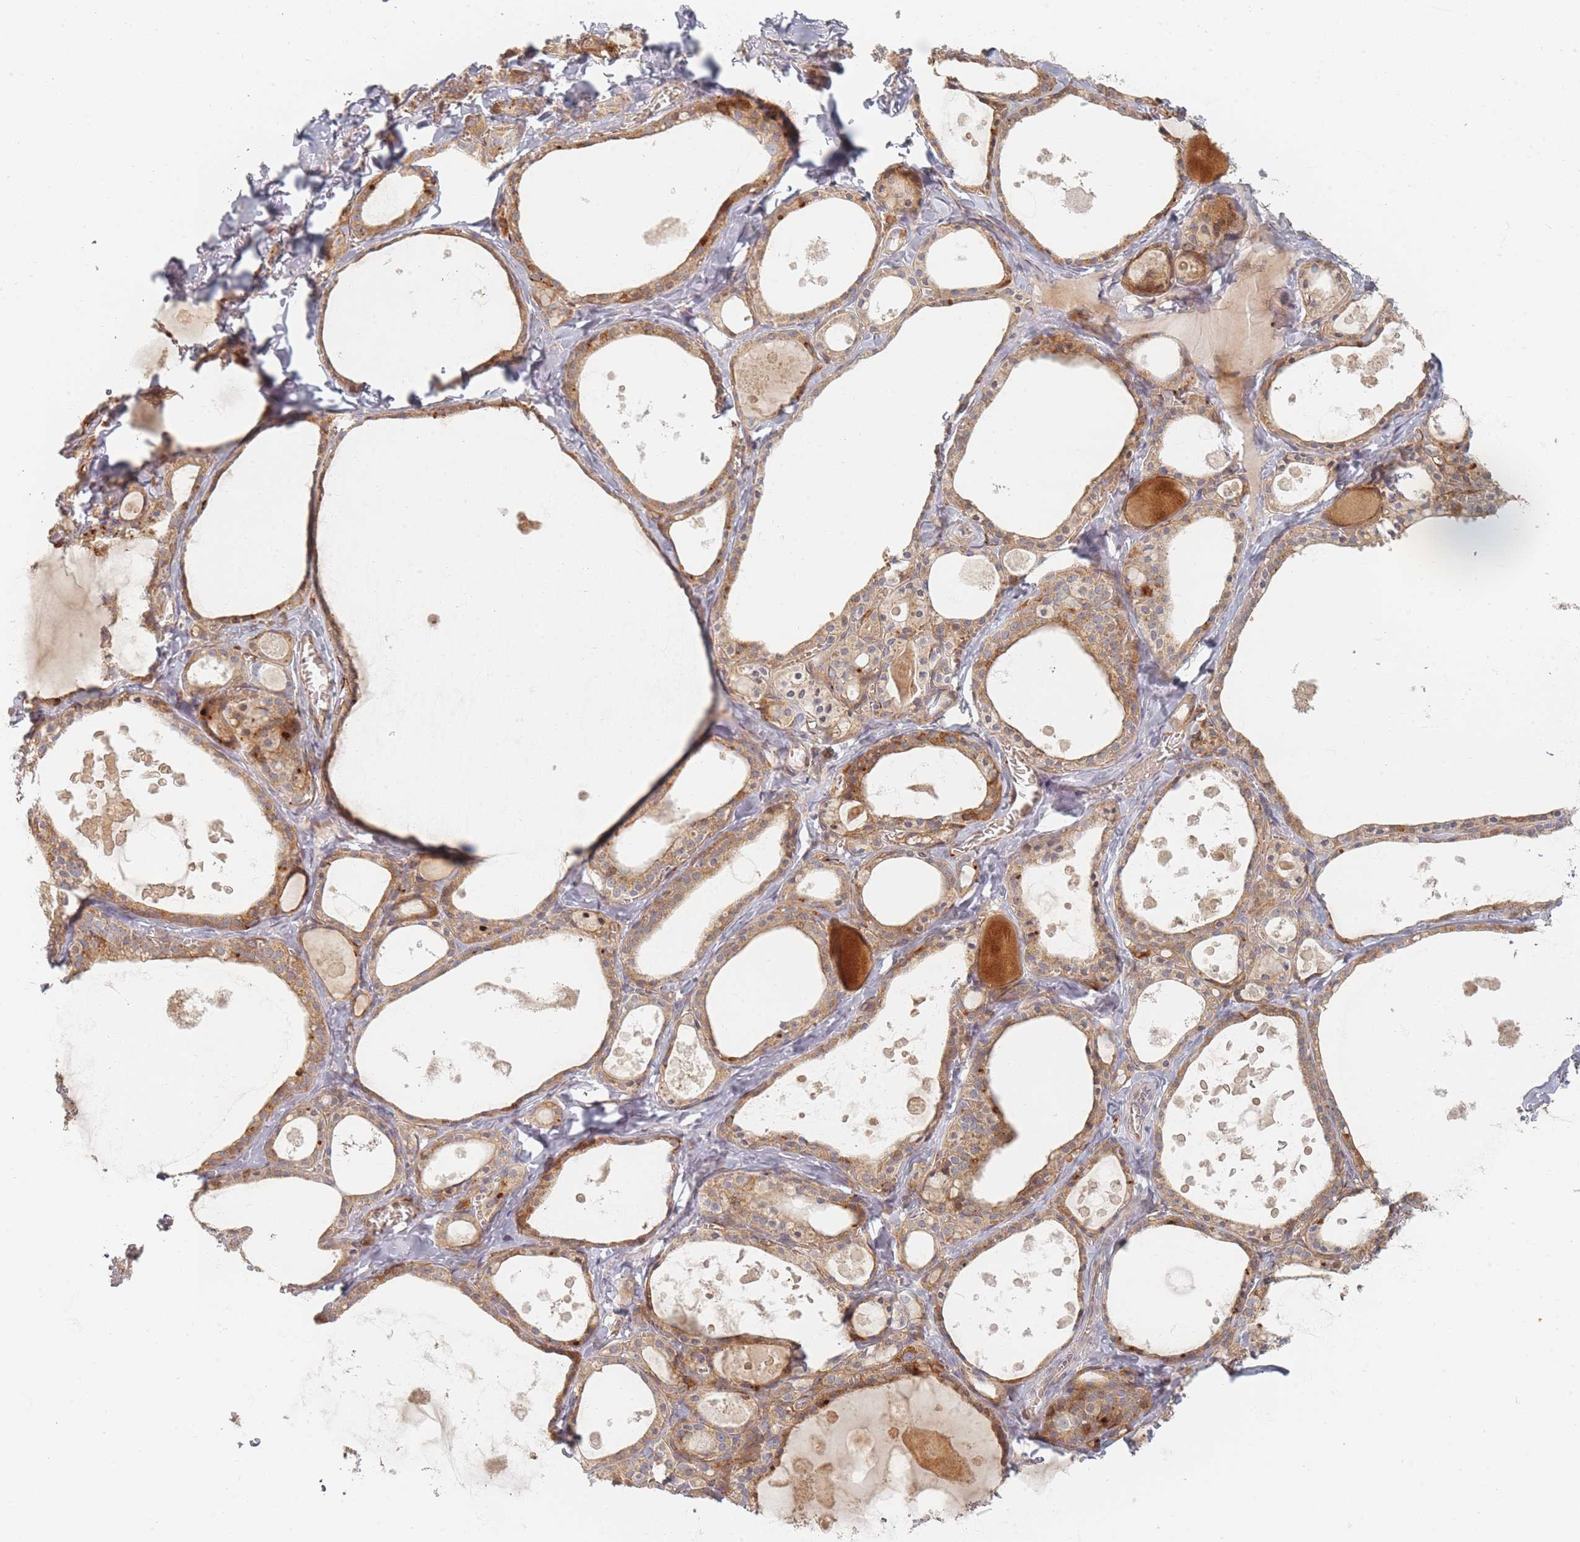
{"staining": {"intensity": "moderate", "quantity": ">75%", "location": "cytoplasmic/membranous"}, "tissue": "thyroid gland", "cell_type": "Glandular cells", "image_type": "normal", "snomed": [{"axis": "morphology", "description": "Normal tissue, NOS"}, {"axis": "topography", "description": "Thyroid gland"}], "caption": "Immunohistochemistry (DAB) staining of benign thyroid gland demonstrates moderate cytoplasmic/membranous protein staining in about >75% of glandular cells. (Brightfield microscopy of DAB IHC at high magnification).", "gene": "ZKSCAN7", "patient": {"sex": "male", "age": 56}}